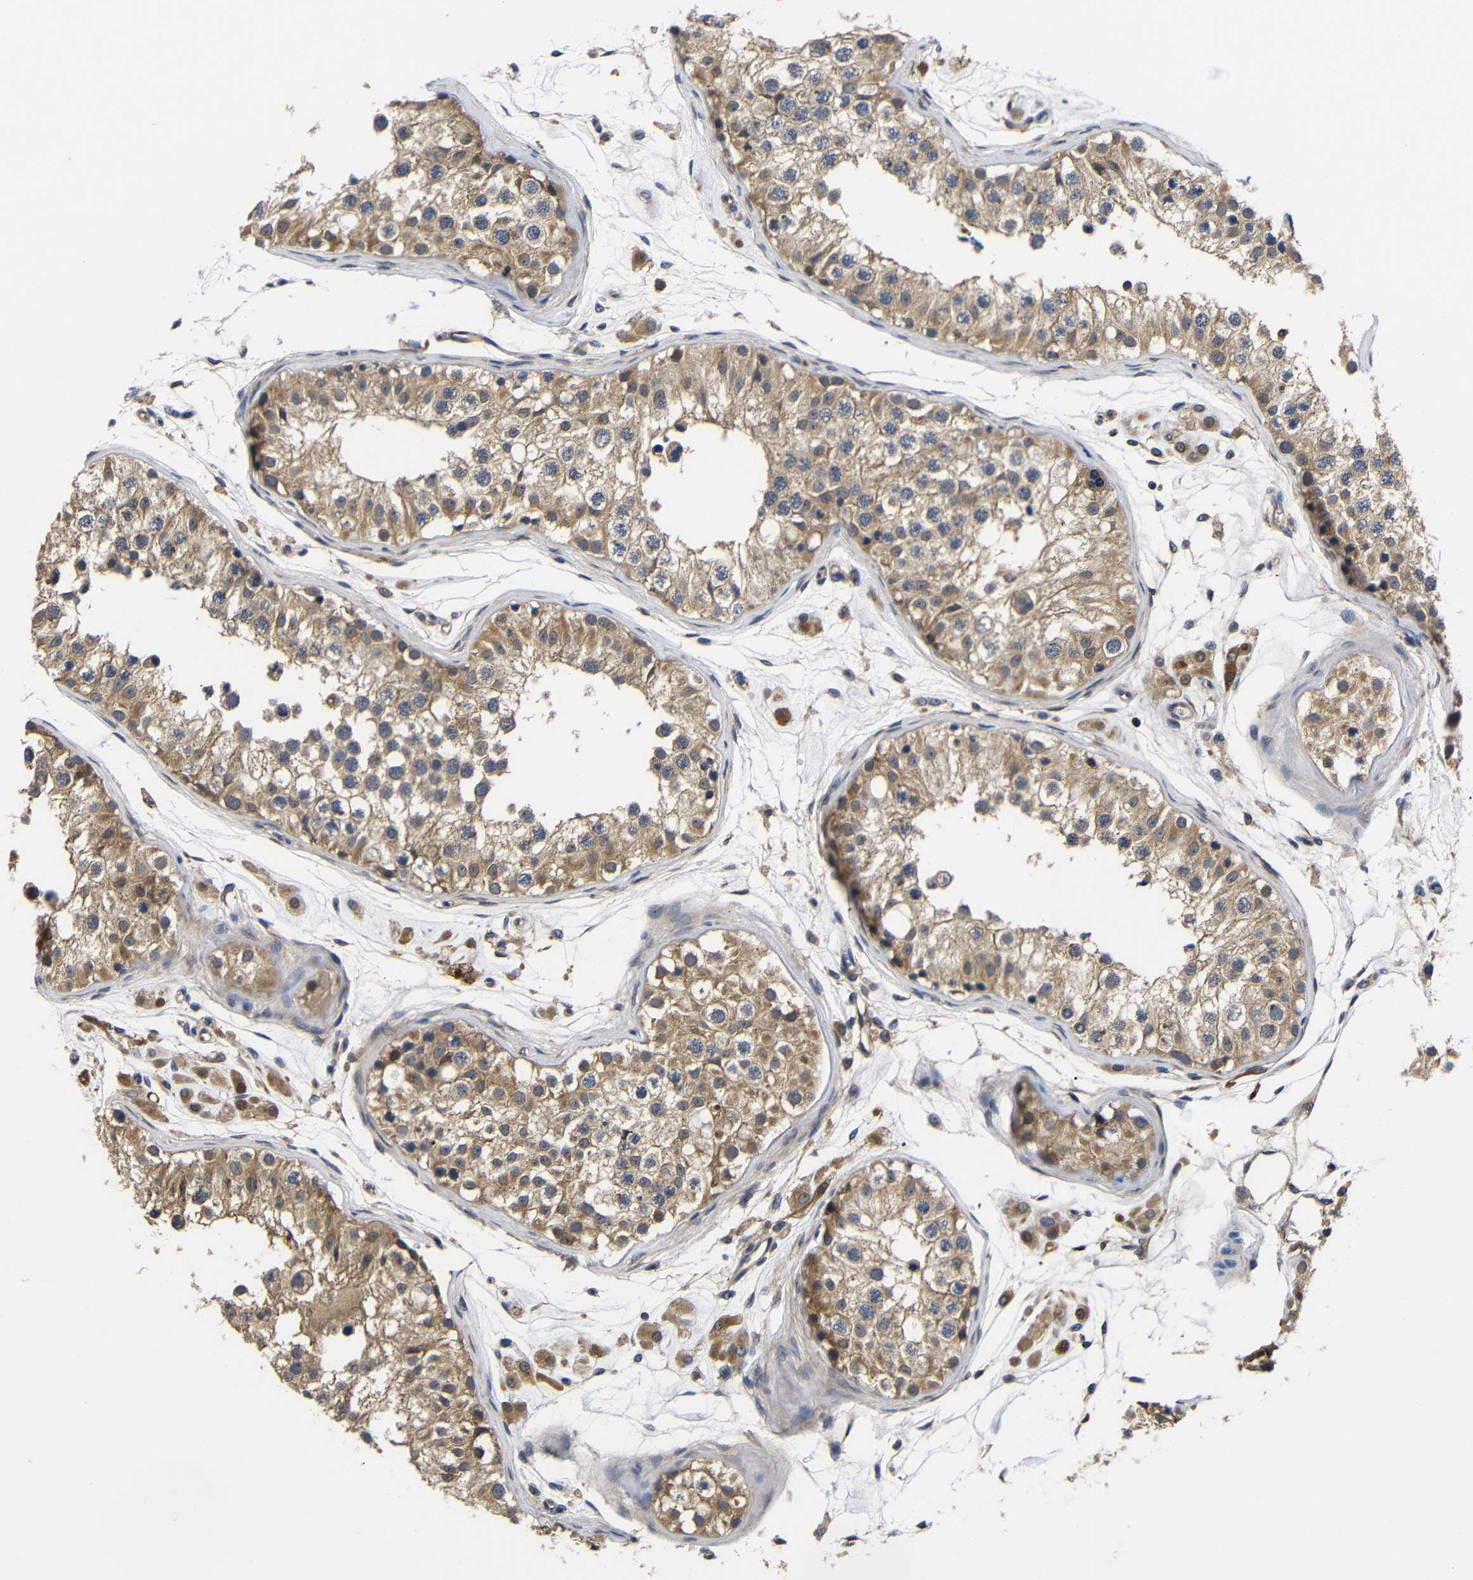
{"staining": {"intensity": "moderate", "quantity": ">75%", "location": "cytoplasmic/membranous"}, "tissue": "testis", "cell_type": "Cells in seminiferous ducts", "image_type": "normal", "snomed": [{"axis": "morphology", "description": "Normal tissue, NOS"}, {"axis": "morphology", "description": "Adenocarcinoma, metastatic, NOS"}, {"axis": "topography", "description": "Testis"}], "caption": "About >75% of cells in seminiferous ducts in unremarkable testis reveal moderate cytoplasmic/membranous protein staining as visualized by brown immunohistochemical staining.", "gene": "LRRCC1", "patient": {"sex": "male", "age": 26}}